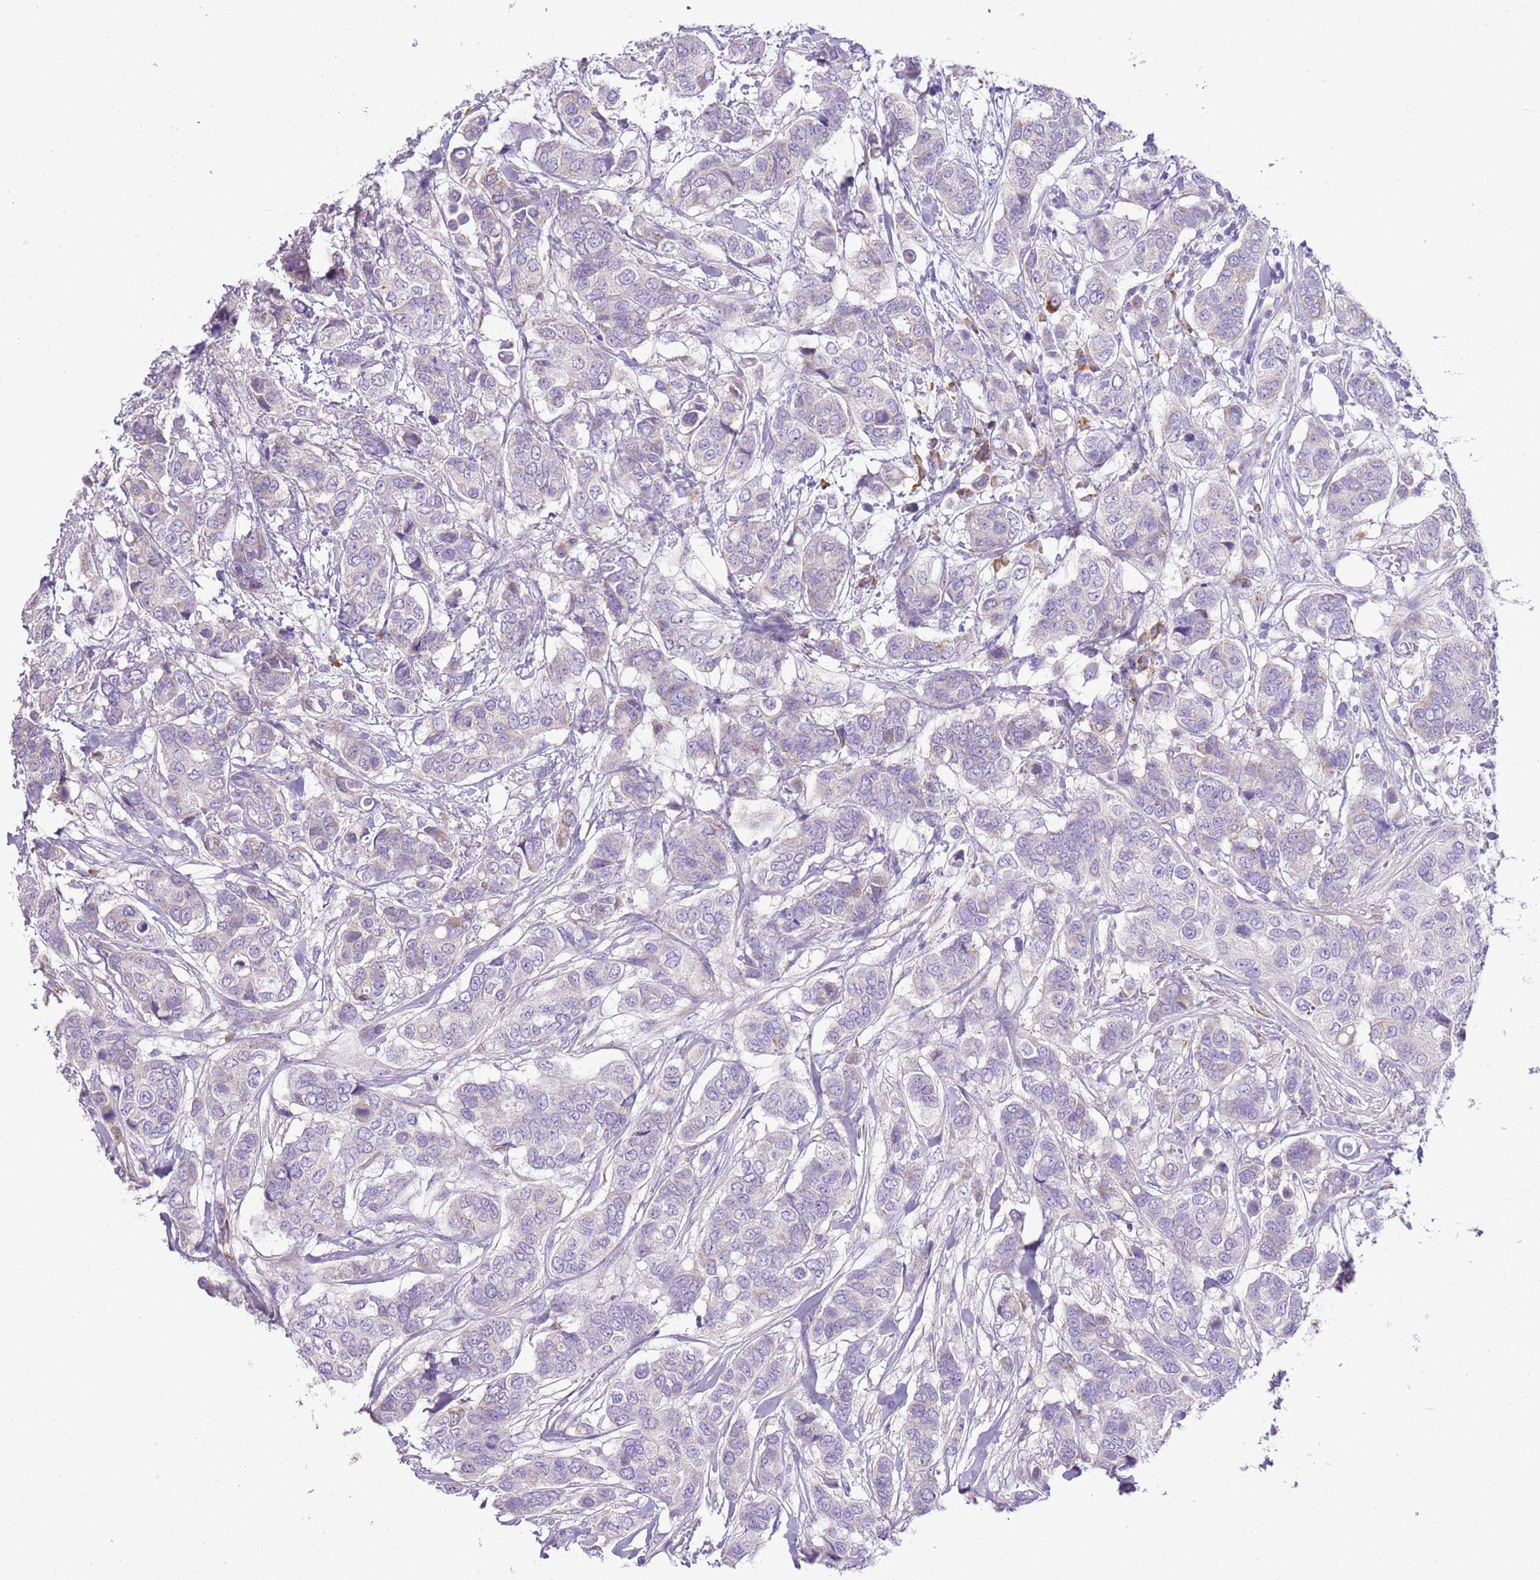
{"staining": {"intensity": "negative", "quantity": "none", "location": "none"}, "tissue": "breast cancer", "cell_type": "Tumor cells", "image_type": "cancer", "snomed": [{"axis": "morphology", "description": "Lobular carcinoma"}, {"axis": "topography", "description": "Breast"}], "caption": "Protein analysis of lobular carcinoma (breast) exhibits no significant expression in tumor cells. (DAB IHC with hematoxylin counter stain).", "gene": "AAR2", "patient": {"sex": "female", "age": 51}}